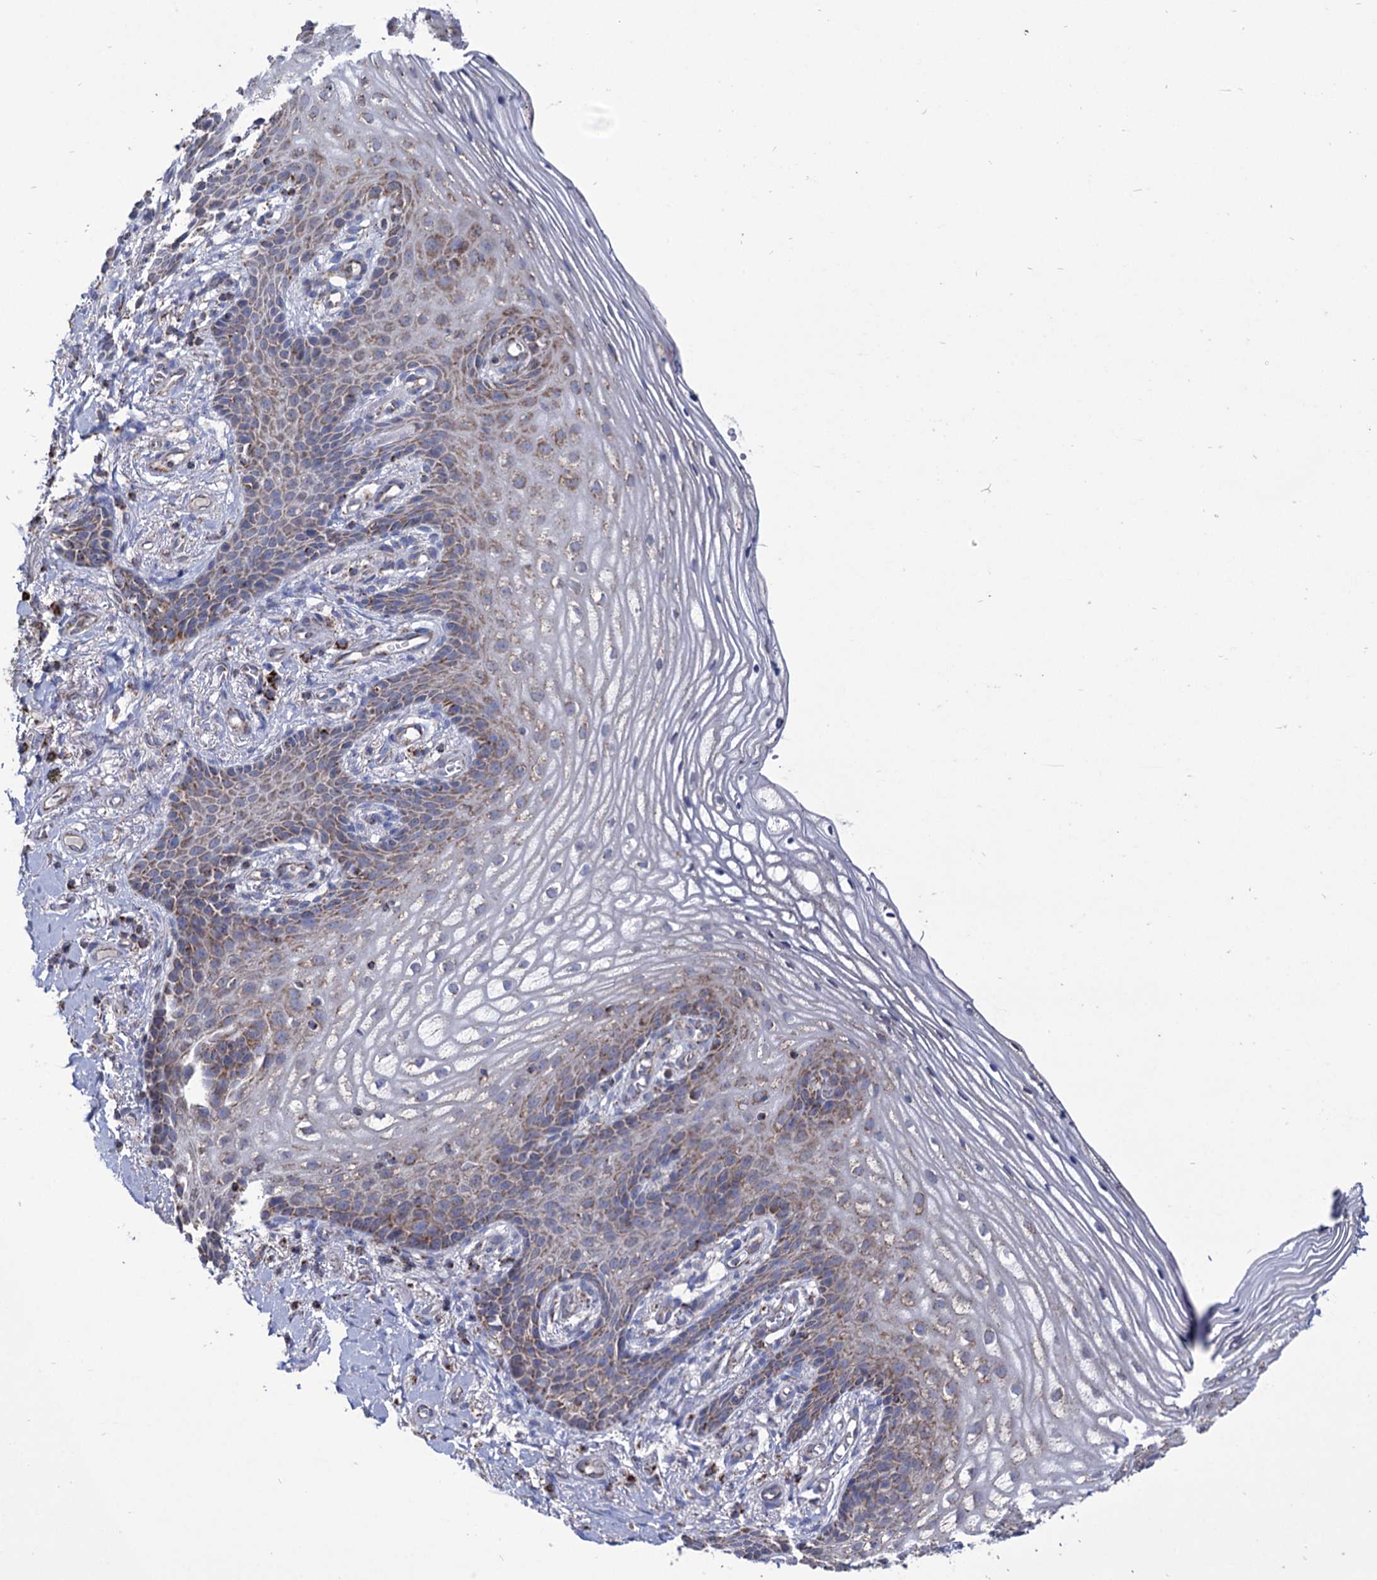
{"staining": {"intensity": "moderate", "quantity": "25%-75%", "location": "cytoplasmic/membranous"}, "tissue": "vagina", "cell_type": "Squamous epithelial cells", "image_type": "normal", "snomed": [{"axis": "morphology", "description": "Normal tissue, NOS"}, {"axis": "topography", "description": "Vagina"}], "caption": "Protein staining demonstrates moderate cytoplasmic/membranous positivity in about 25%-75% of squamous epithelial cells in benign vagina.", "gene": "ABHD10", "patient": {"sex": "female", "age": 60}}